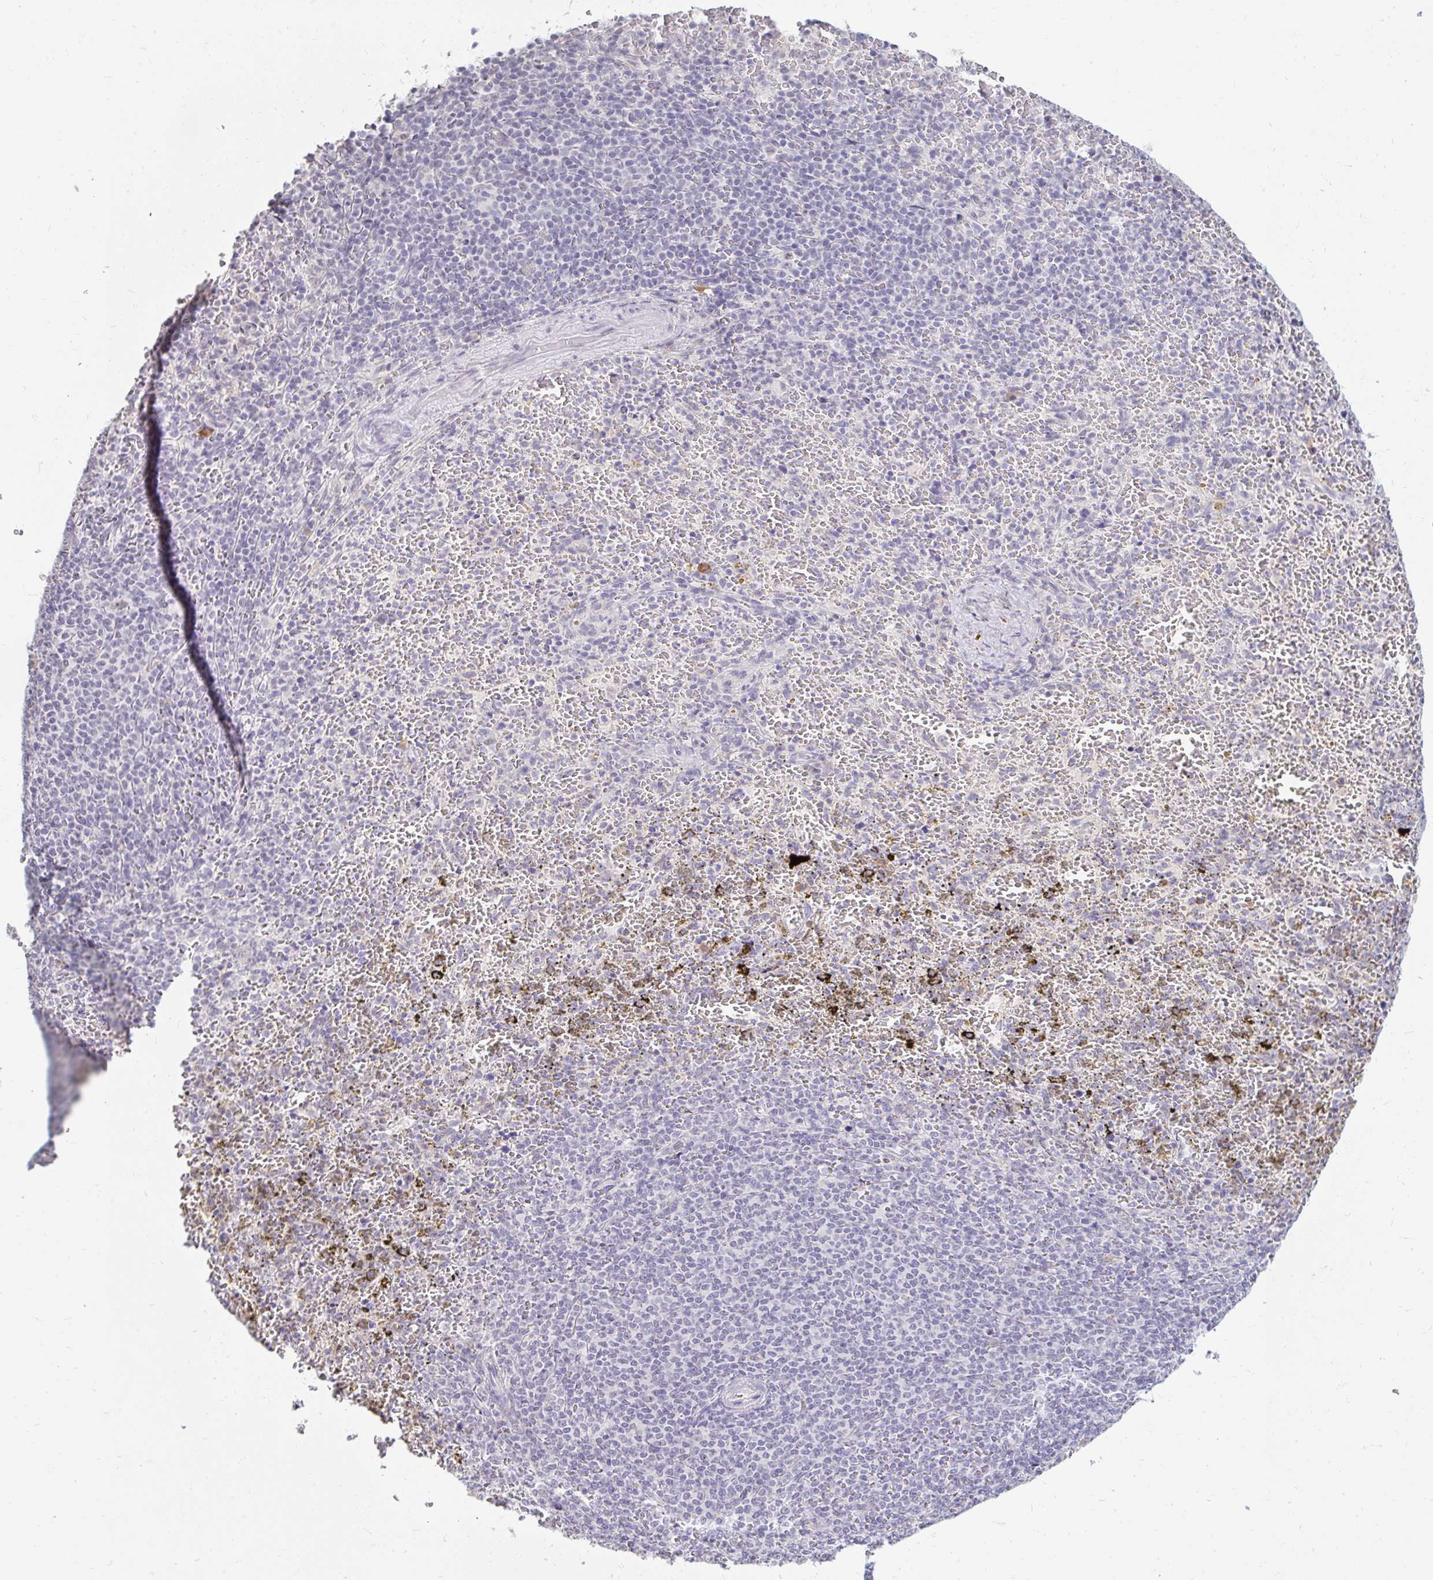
{"staining": {"intensity": "negative", "quantity": "none", "location": "none"}, "tissue": "spleen", "cell_type": "Cells in red pulp", "image_type": "normal", "snomed": [{"axis": "morphology", "description": "Normal tissue, NOS"}, {"axis": "topography", "description": "Spleen"}], "caption": "Cells in red pulp are negative for brown protein staining in unremarkable spleen.", "gene": "DDN", "patient": {"sex": "female", "age": 50}}